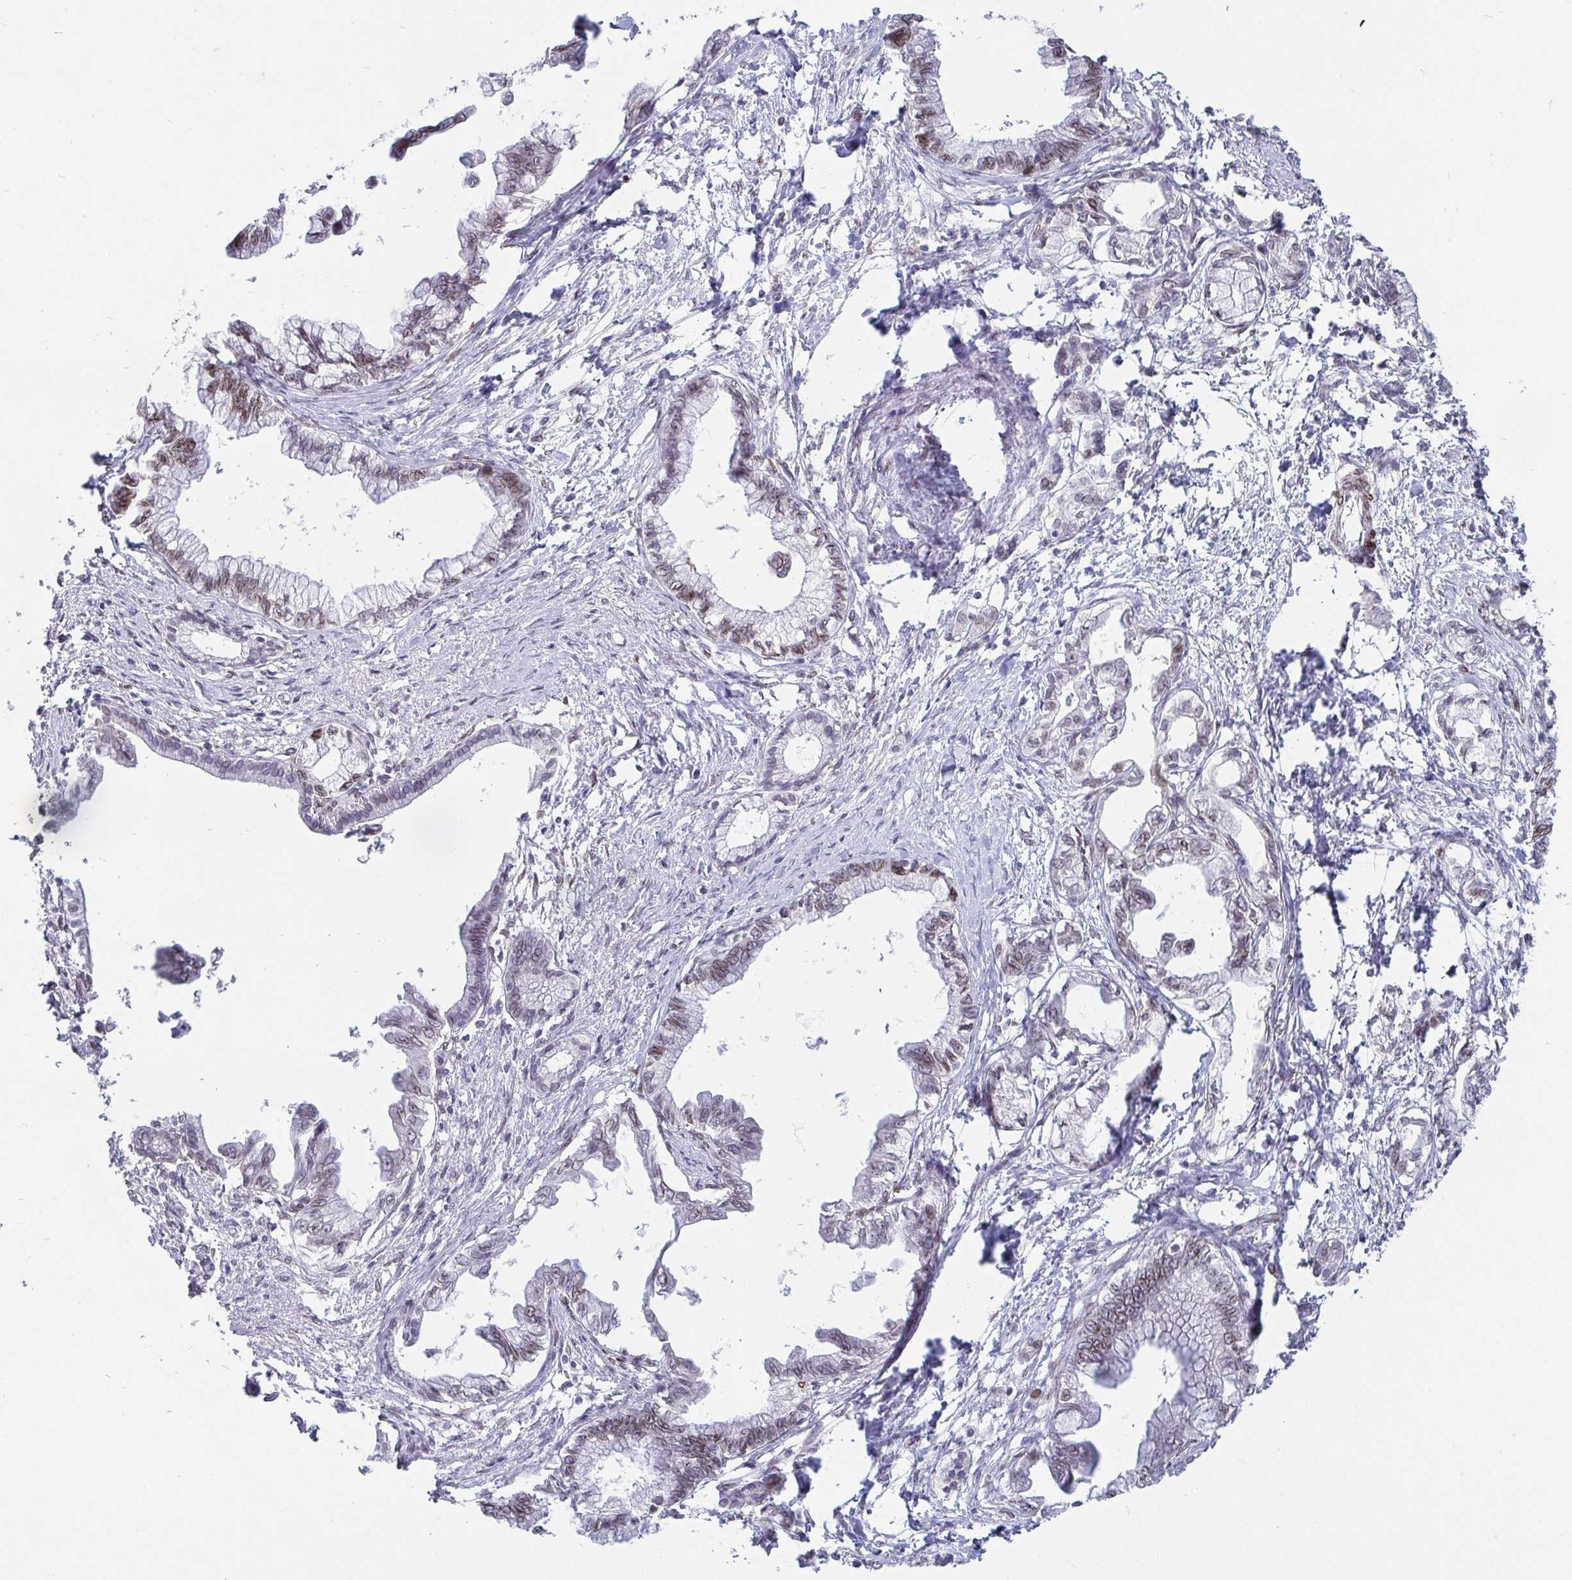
{"staining": {"intensity": "moderate", "quantity": "25%-75%", "location": "cytoplasmic/membranous,nuclear"}, "tissue": "pancreatic cancer", "cell_type": "Tumor cells", "image_type": "cancer", "snomed": [{"axis": "morphology", "description": "Adenocarcinoma, NOS"}, {"axis": "topography", "description": "Pancreas"}], "caption": "Tumor cells reveal medium levels of moderate cytoplasmic/membranous and nuclear positivity in approximately 25%-75% of cells in pancreatic adenocarcinoma. (DAB (3,3'-diaminobenzidine) = brown stain, brightfield microscopy at high magnification).", "gene": "EMD", "patient": {"sex": "male", "age": 61}}